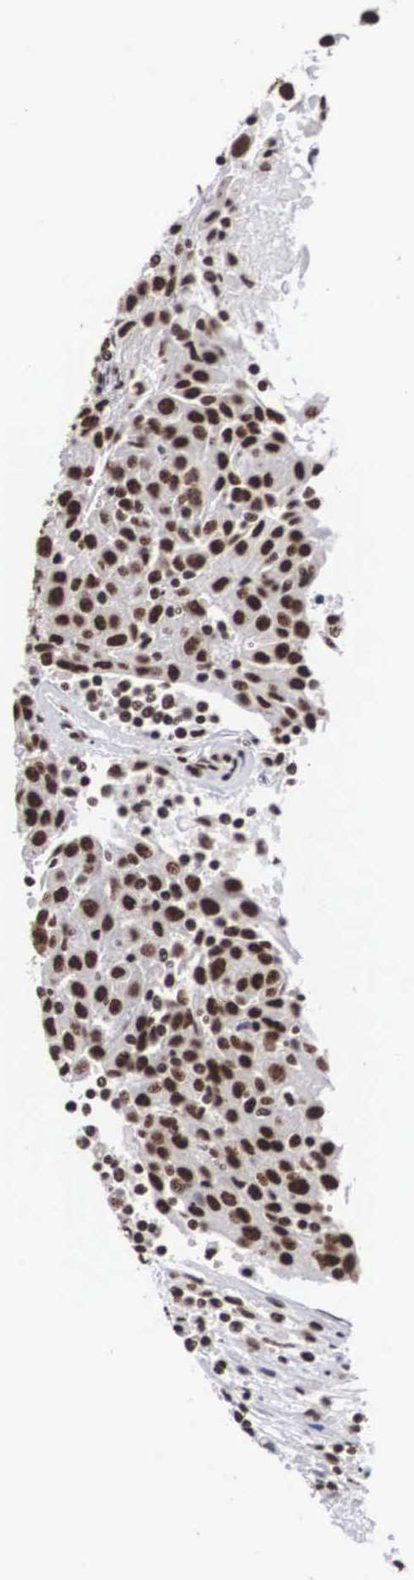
{"staining": {"intensity": "moderate", "quantity": ">75%", "location": "nuclear"}, "tissue": "urothelial cancer", "cell_type": "Tumor cells", "image_type": "cancer", "snomed": [{"axis": "morphology", "description": "Urothelial carcinoma, High grade"}, {"axis": "topography", "description": "Urinary bladder"}], "caption": "A medium amount of moderate nuclear positivity is seen in about >75% of tumor cells in urothelial cancer tissue.", "gene": "ACIN1", "patient": {"sex": "female", "age": 85}}